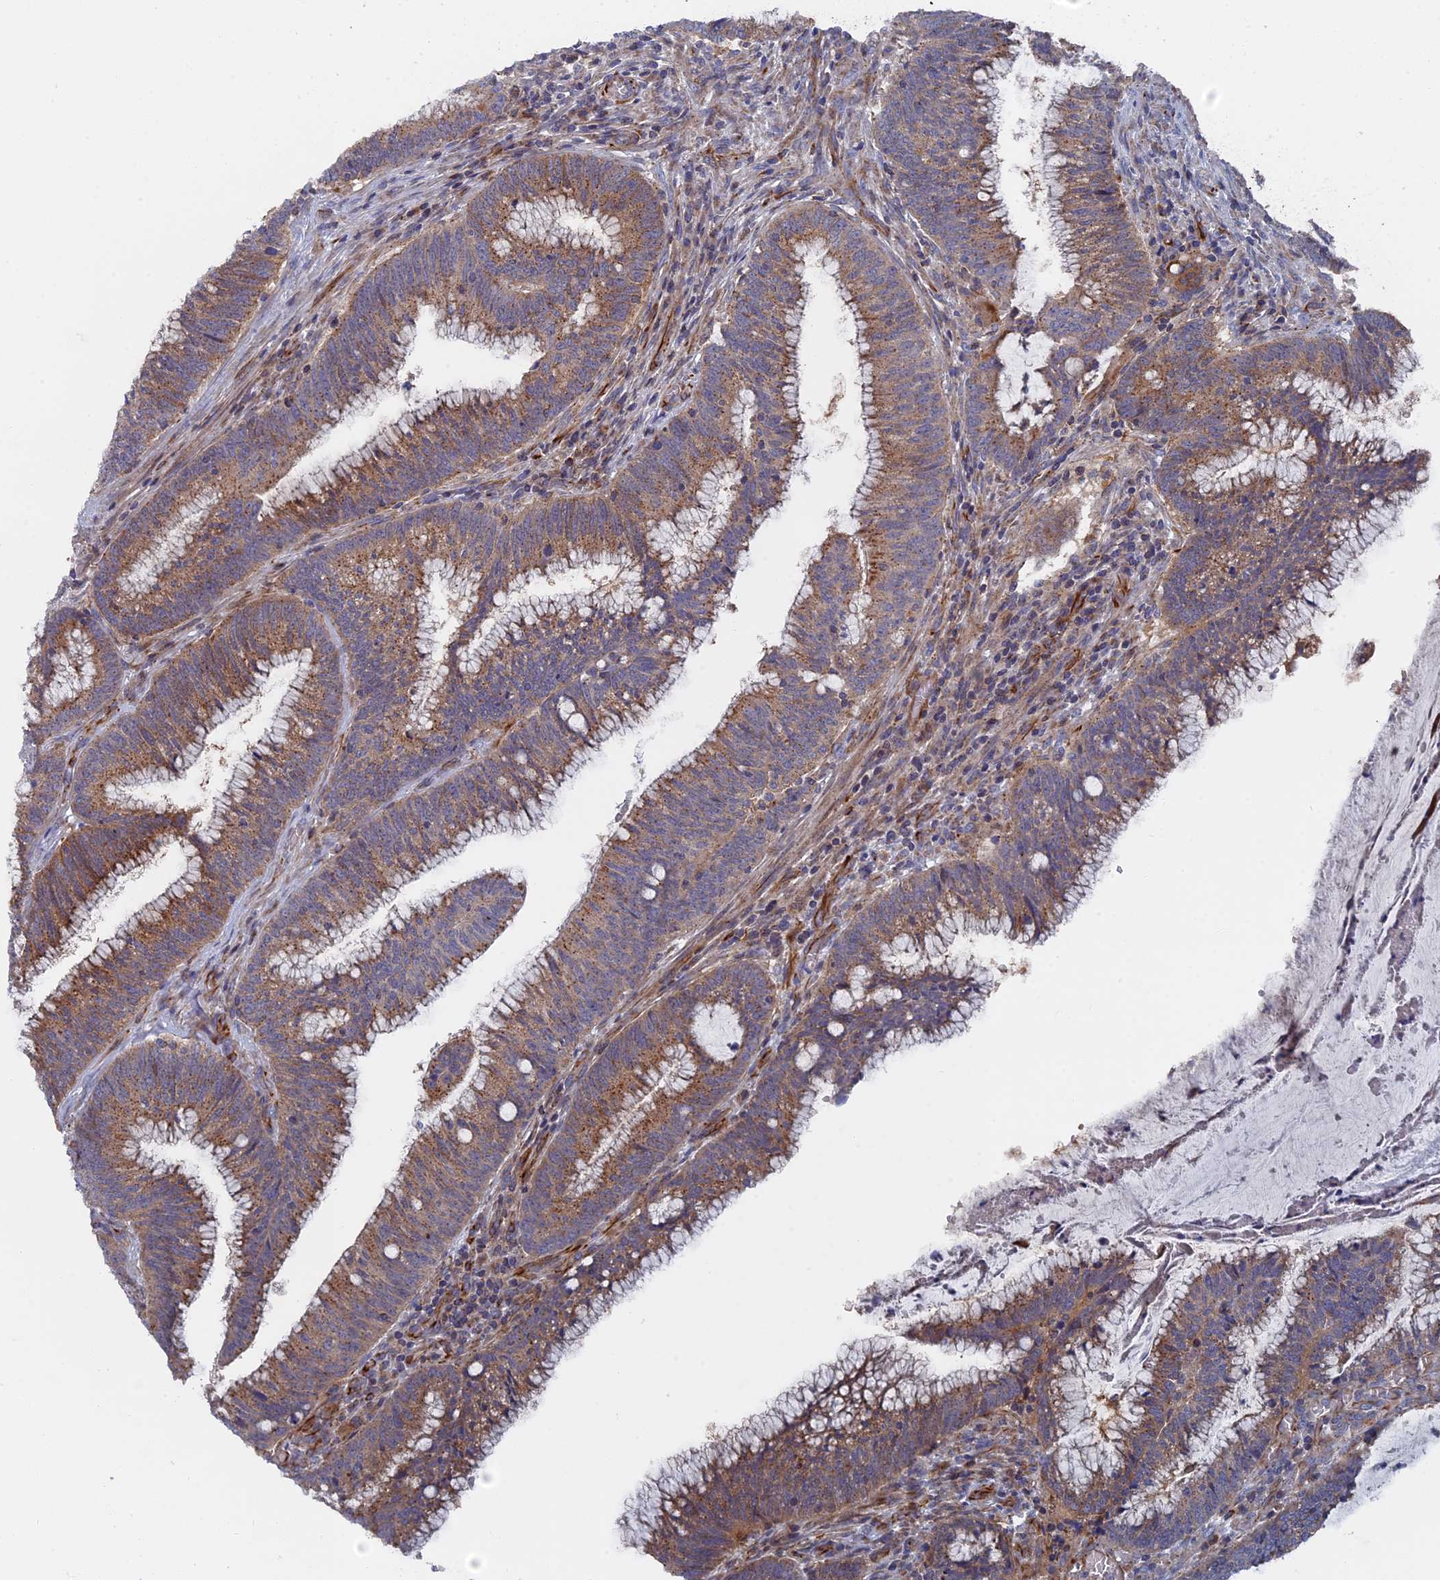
{"staining": {"intensity": "moderate", "quantity": ">75%", "location": "cytoplasmic/membranous"}, "tissue": "colorectal cancer", "cell_type": "Tumor cells", "image_type": "cancer", "snomed": [{"axis": "morphology", "description": "Adenocarcinoma, NOS"}, {"axis": "topography", "description": "Rectum"}], "caption": "This photomicrograph demonstrates colorectal cancer stained with IHC to label a protein in brown. The cytoplasmic/membranous of tumor cells show moderate positivity for the protein. Nuclei are counter-stained blue.", "gene": "SMG9", "patient": {"sex": "female", "age": 77}}